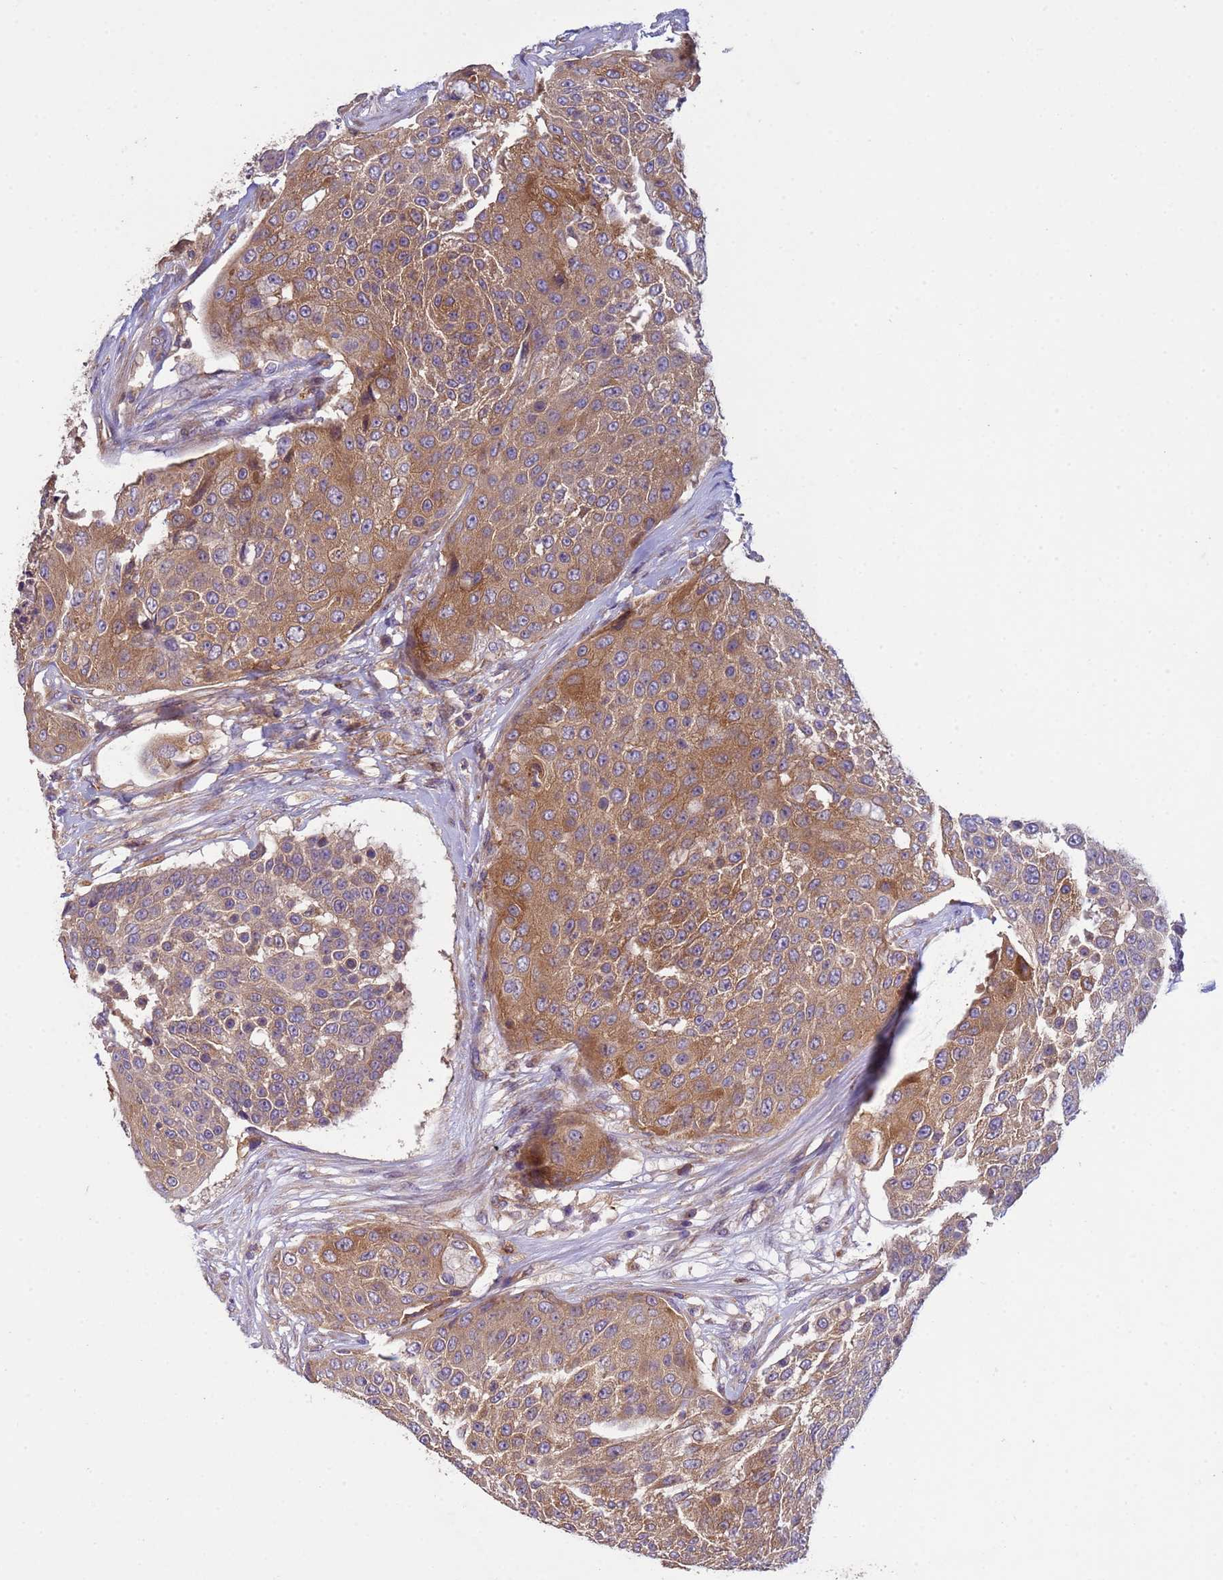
{"staining": {"intensity": "moderate", "quantity": ">75%", "location": "cytoplasmic/membranous"}, "tissue": "urothelial cancer", "cell_type": "Tumor cells", "image_type": "cancer", "snomed": [{"axis": "morphology", "description": "Urothelial carcinoma, High grade"}, {"axis": "topography", "description": "Urinary bladder"}], "caption": "Brown immunohistochemical staining in urothelial carcinoma (high-grade) demonstrates moderate cytoplasmic/membranous expression in approximately >75% of tumor cells. Immunohistochemistry stains the protein of interest in brown and the nuclei are stained blue.", "gene": "RAB10", "patient": {"sex": "female", "age": 63}}